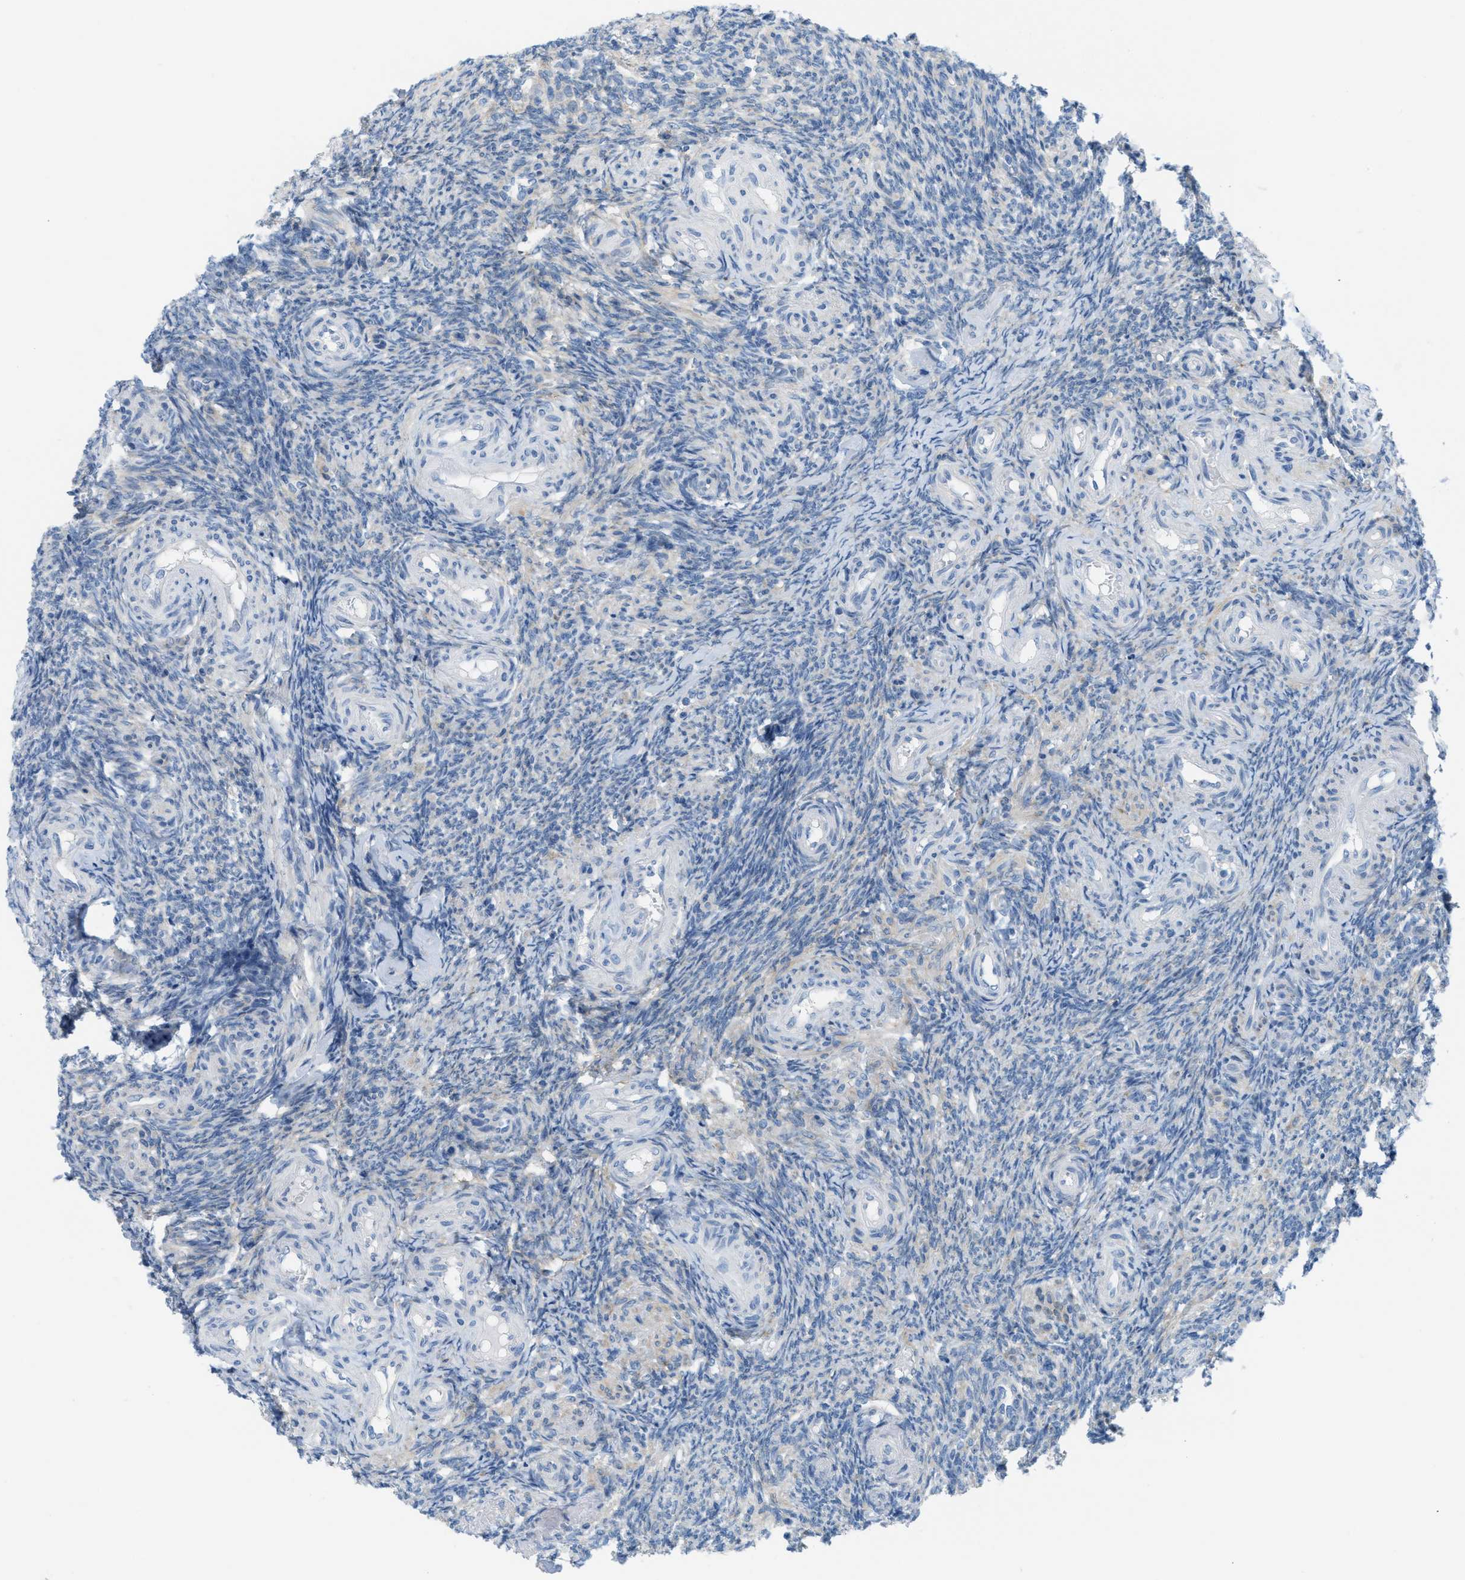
{"staining": {"intensity": "weak", "quantity": "<25%", "location": "cytoplasmic/membranous"}, "tissue": "ovary", "cell_type": "Ovarian stroma cells", "image_type": "normal", "snomed": [{"axis": "morphology", "description": "Normal tissue, NOS"}, {"axis": "topography", "description": "Ovary"}], "caption": "DAB (3,3'-diaminobenzidine) immunohistochemical staining of normal ovary displays no significant expression in ovarian stroma cells.", "gene": "ASGR1", "patient": {"sex": "female", "age": 41}}